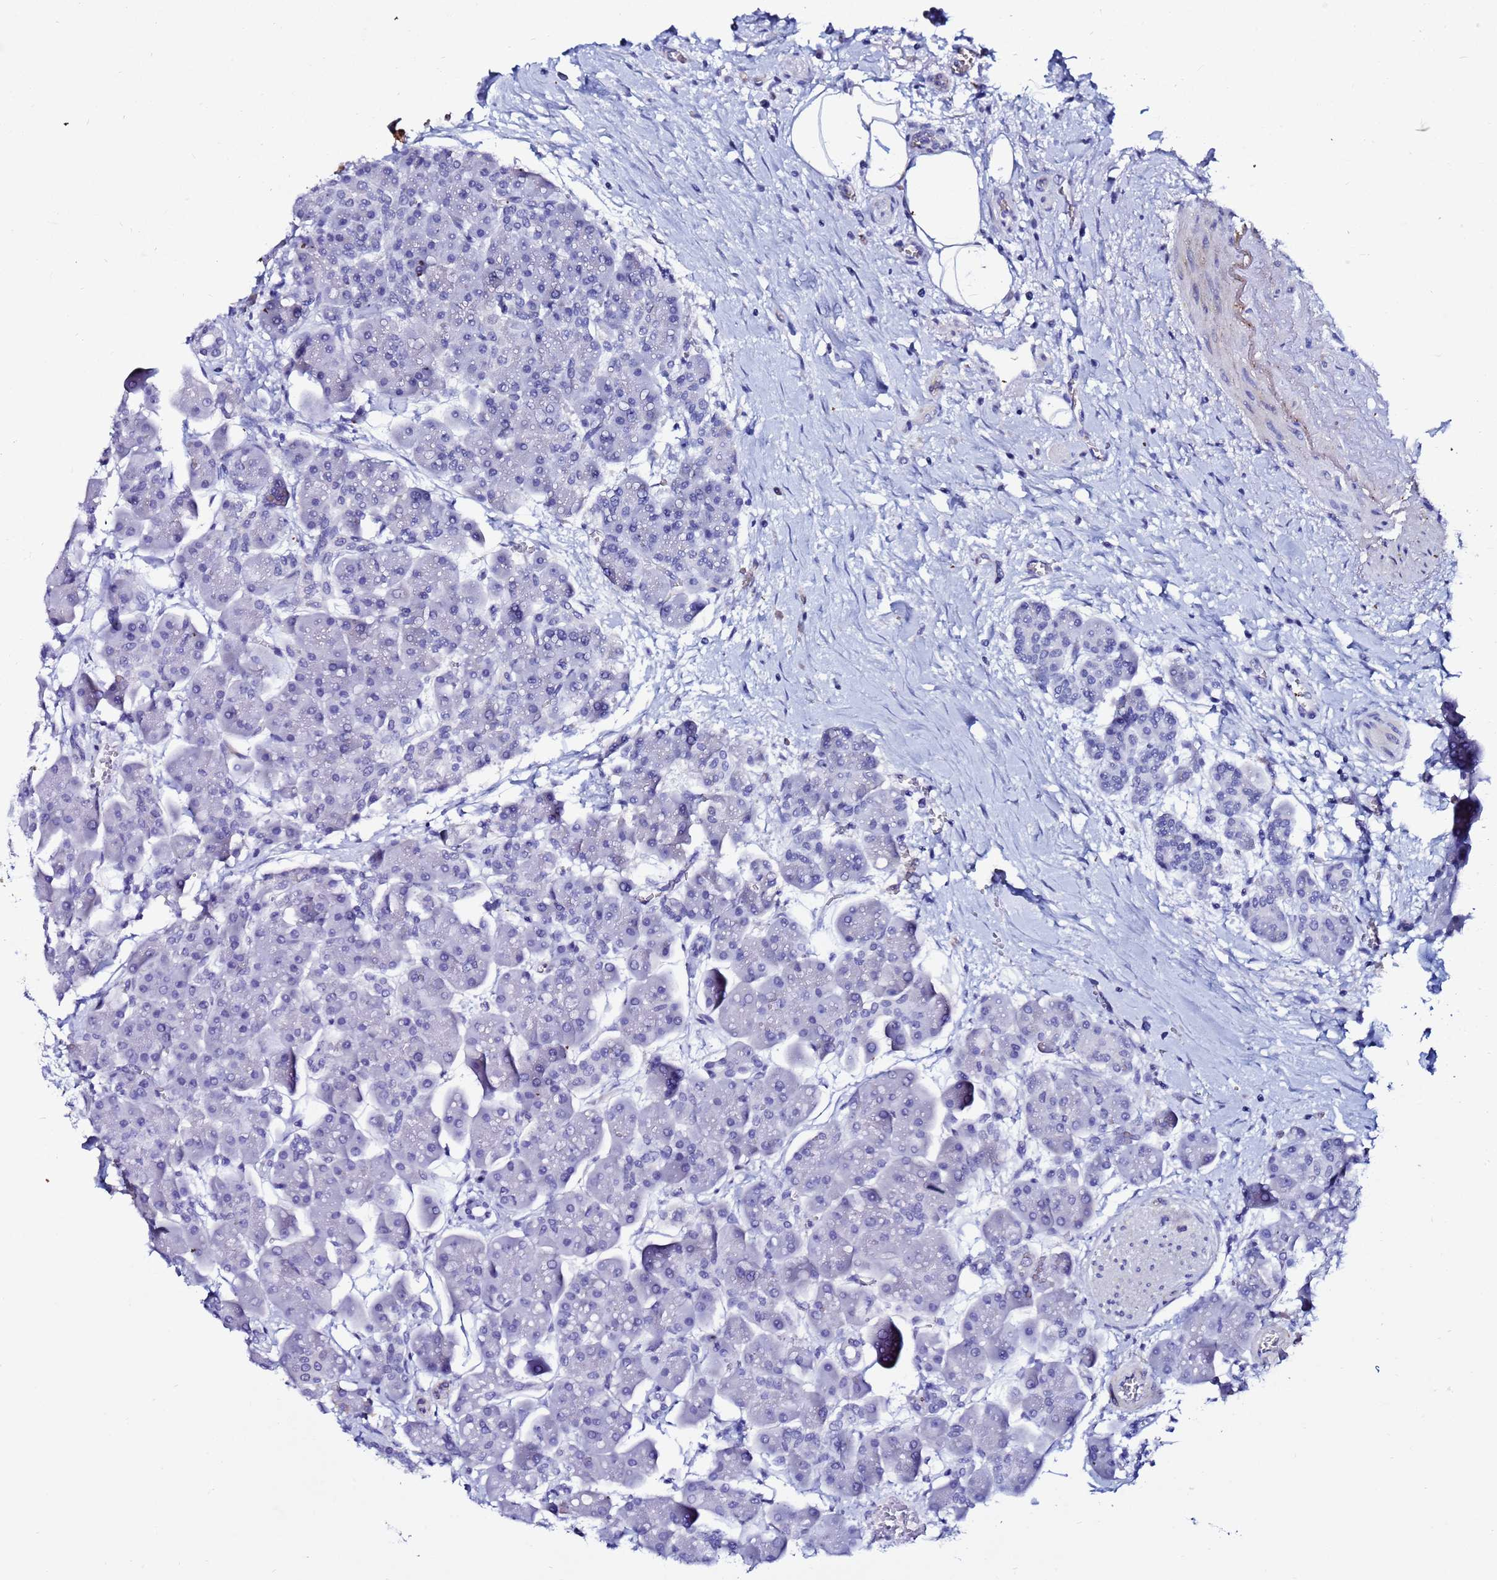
{"staining": {"intensity": "negative", "quantity": "none", "location": "none"}, "tissue": "pancreas", "cell_type": "Exocrine glandular cells", "image_type": "normal", "snomed": [{"axis": "morphology", "description": "Normal tissue, NOS"}, {"axis": "topography", "description": "Pancreas"}], "caption": "Histopathology image shows no significant protein positivity in exocrine glandular cells of normal pancreas.", "gene": "DEFB104A", "patient": {"sex": "male", "age": 66}}